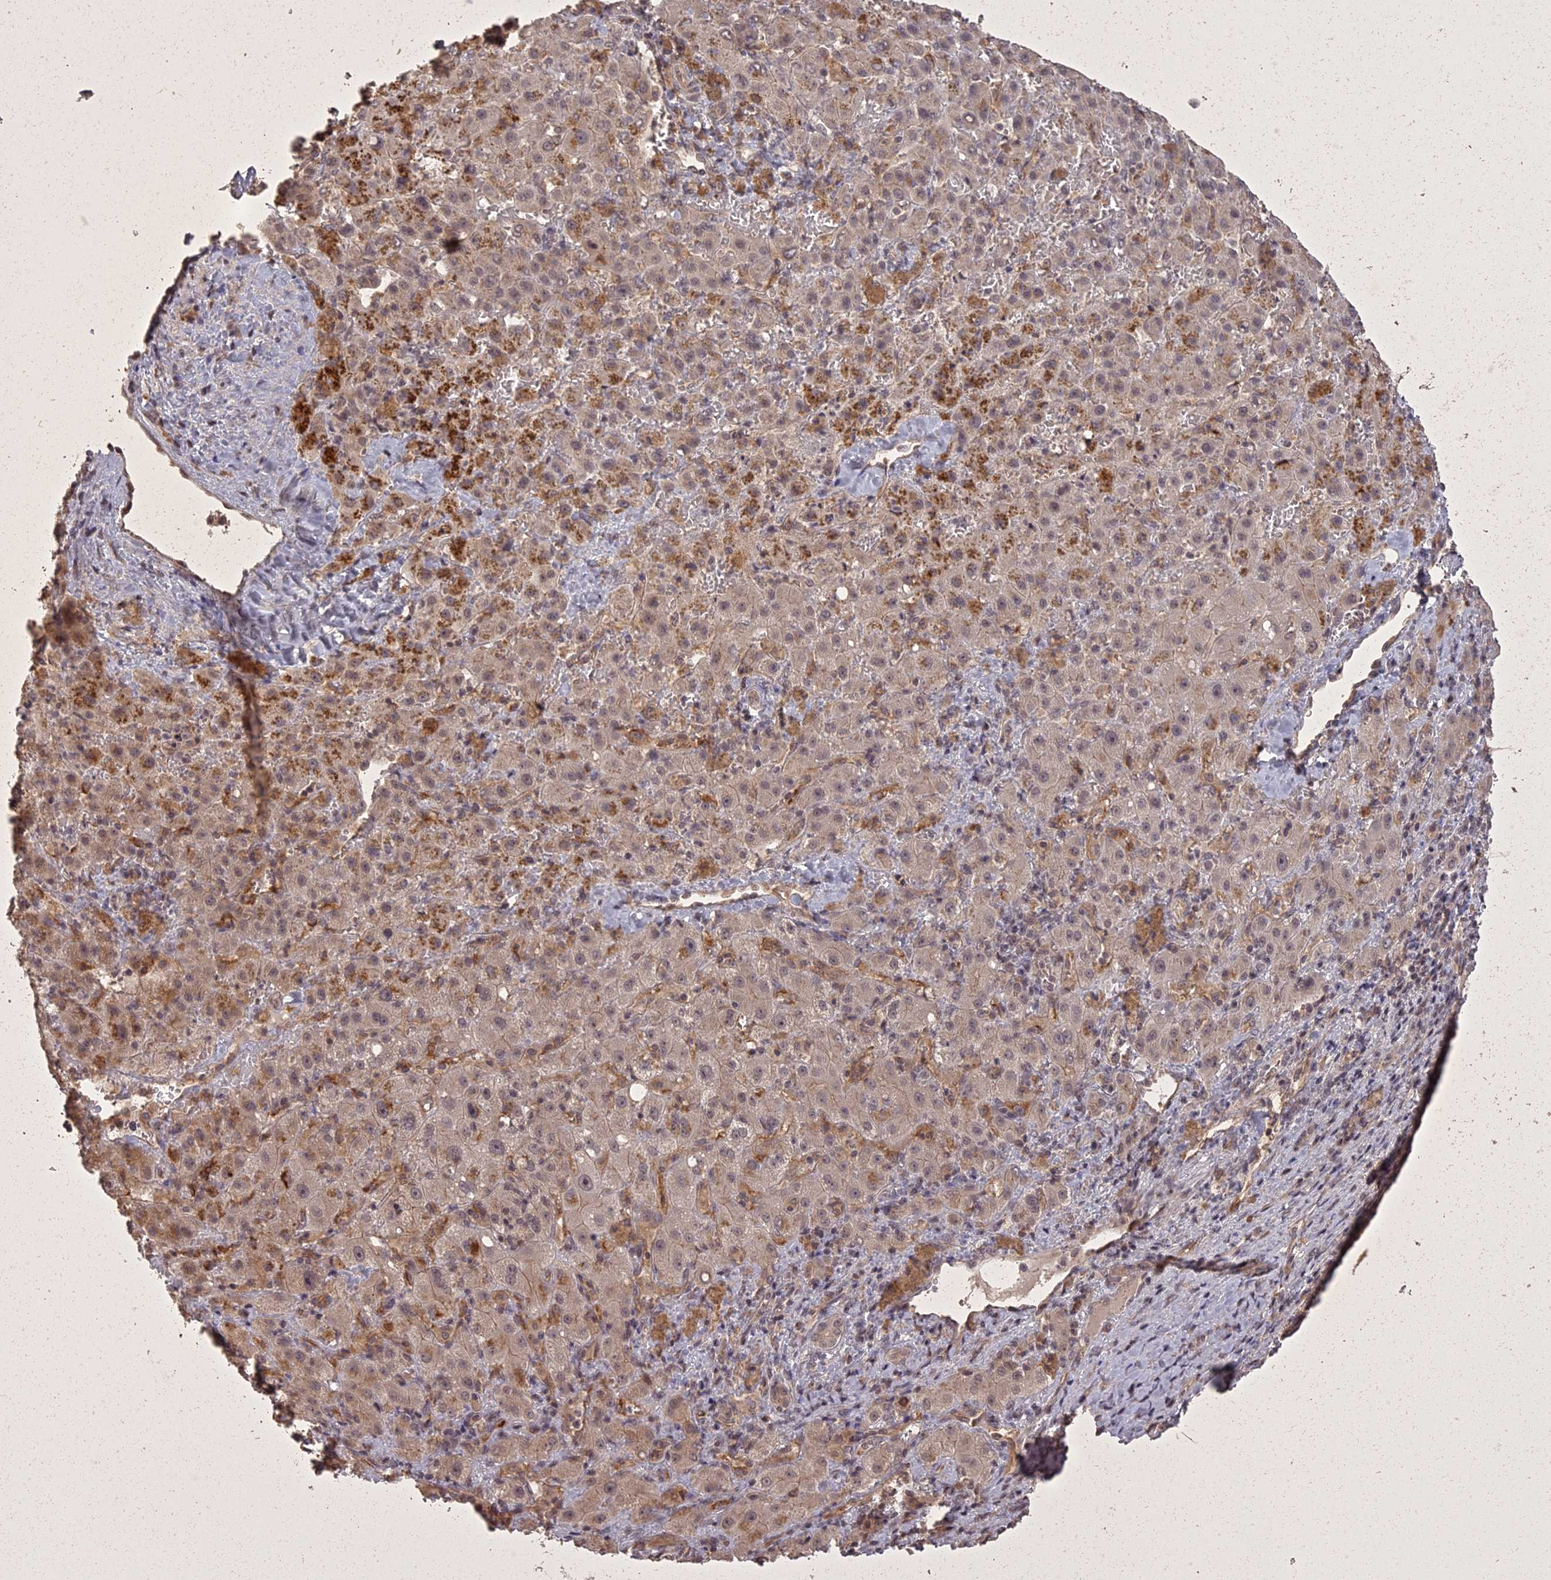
{"staining": {"intensity": "moderate", "quantity": "<25%", "location": "cytoplasmic/membranous"}, "tissue": "liver cancer", "cell_type": "Tumor cells", "image_type": "cancer", "snomed": [{"axis": "morphology", "description": "Carcinoma, Hepatocellular, NOS"}, {"axis": "topography", "description": "Liver"}], "caption": "Liver hepatocellular carcinoma was stained to show a protein in brown. There is low levels of moderate cytoplasmic/membranous expression in about <25% of tumor cells.", "gene": "ING5", "patient": {"sex": "female", "age": 58}}